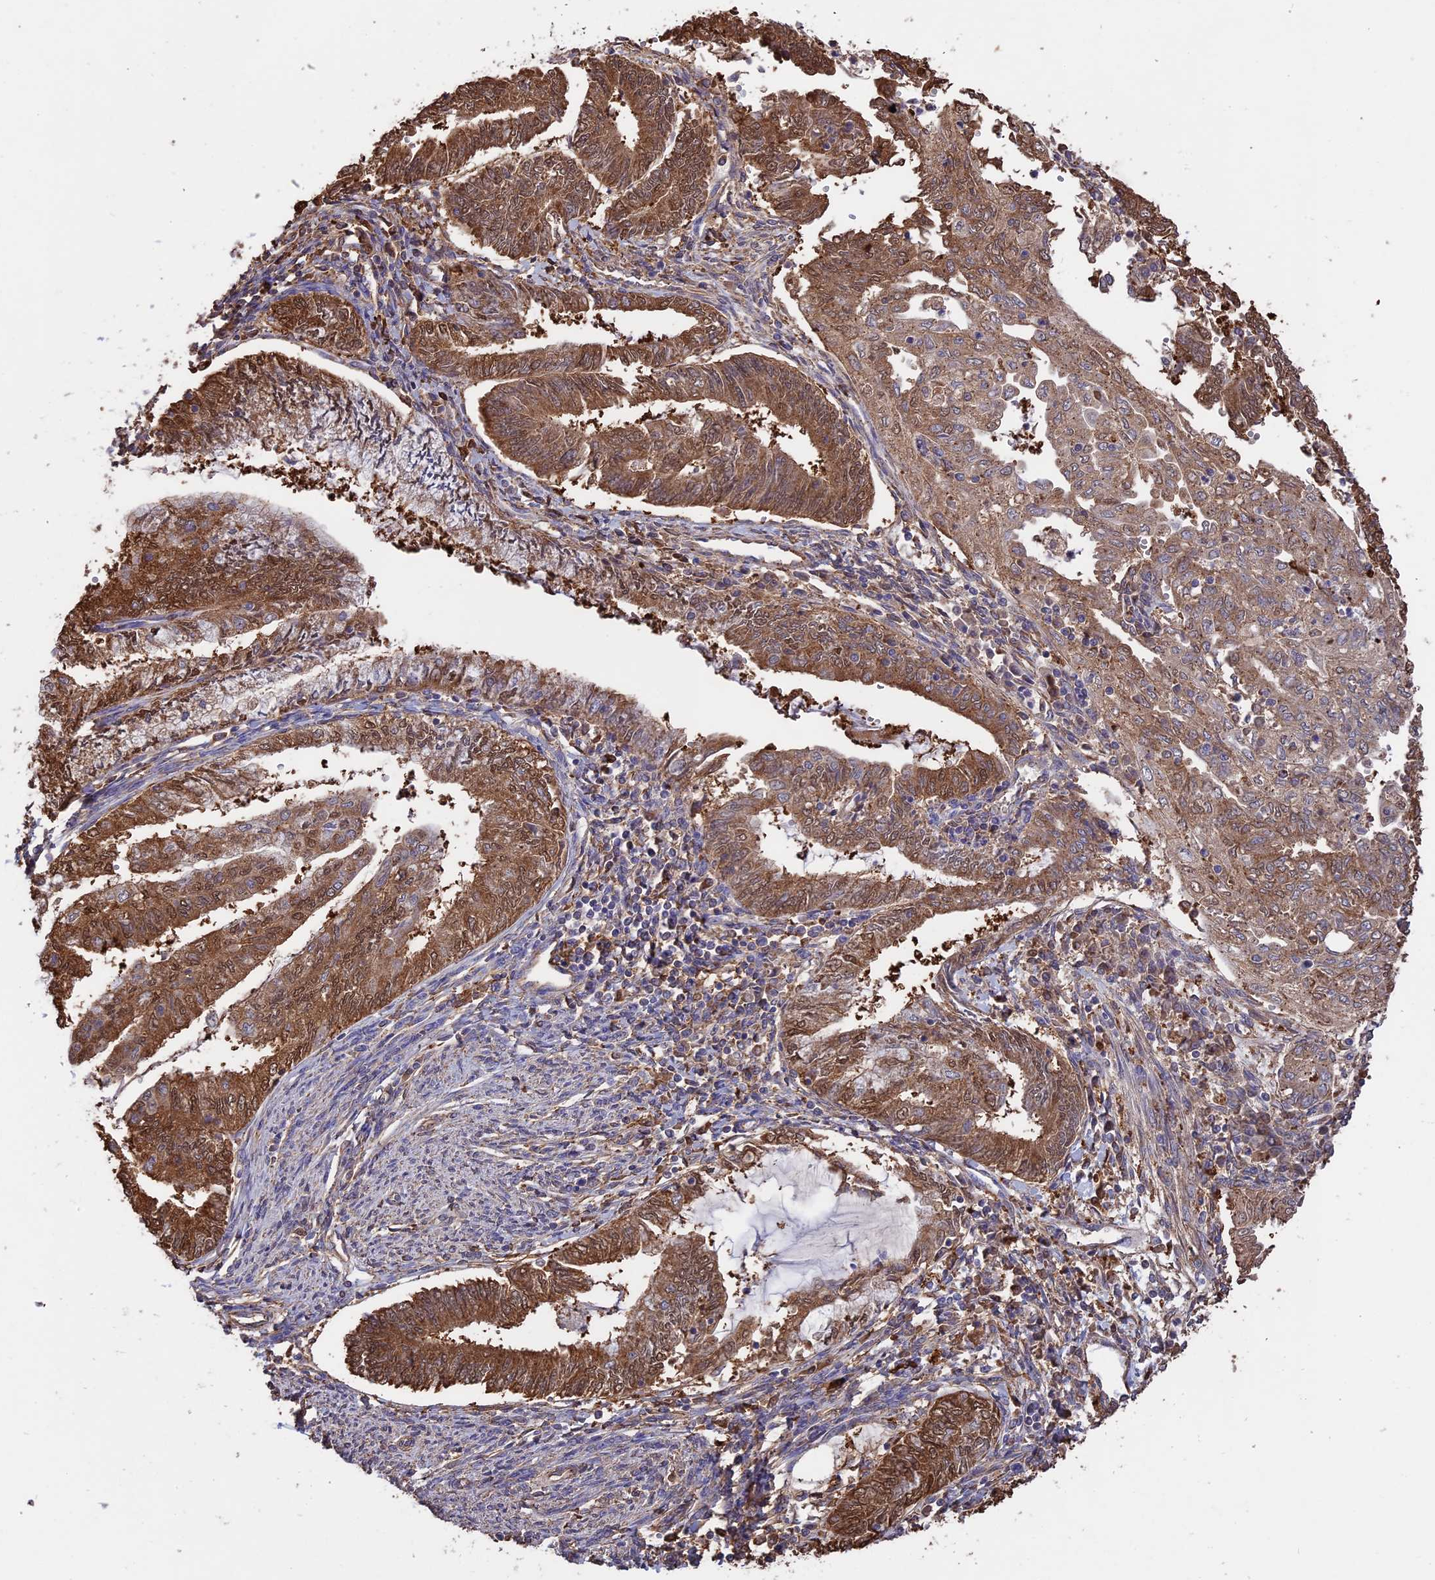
{"staining": {"intensity": "strong", "quantity": ">75%", "location": "cytoplasmic/membranous,nuclear"}, "tissue": "endometrial cancer", "cell_type": "Tumor cells", "image_type": "cancer", "snomed": [{"axis": "morphology", "description": "Adenocarcinoma, NOS"}, {"axis": "topography", "description": "Endometrium"}], "caption": "Endometrial cancer was stained to show a protein in brown. There is high levels of strong cytoplasmic/membranous and nuclear positivity in approximately >75% of tumor cells.", "gene": "ARHGAP19", "patient": {"sex": "female", "age": 66}}